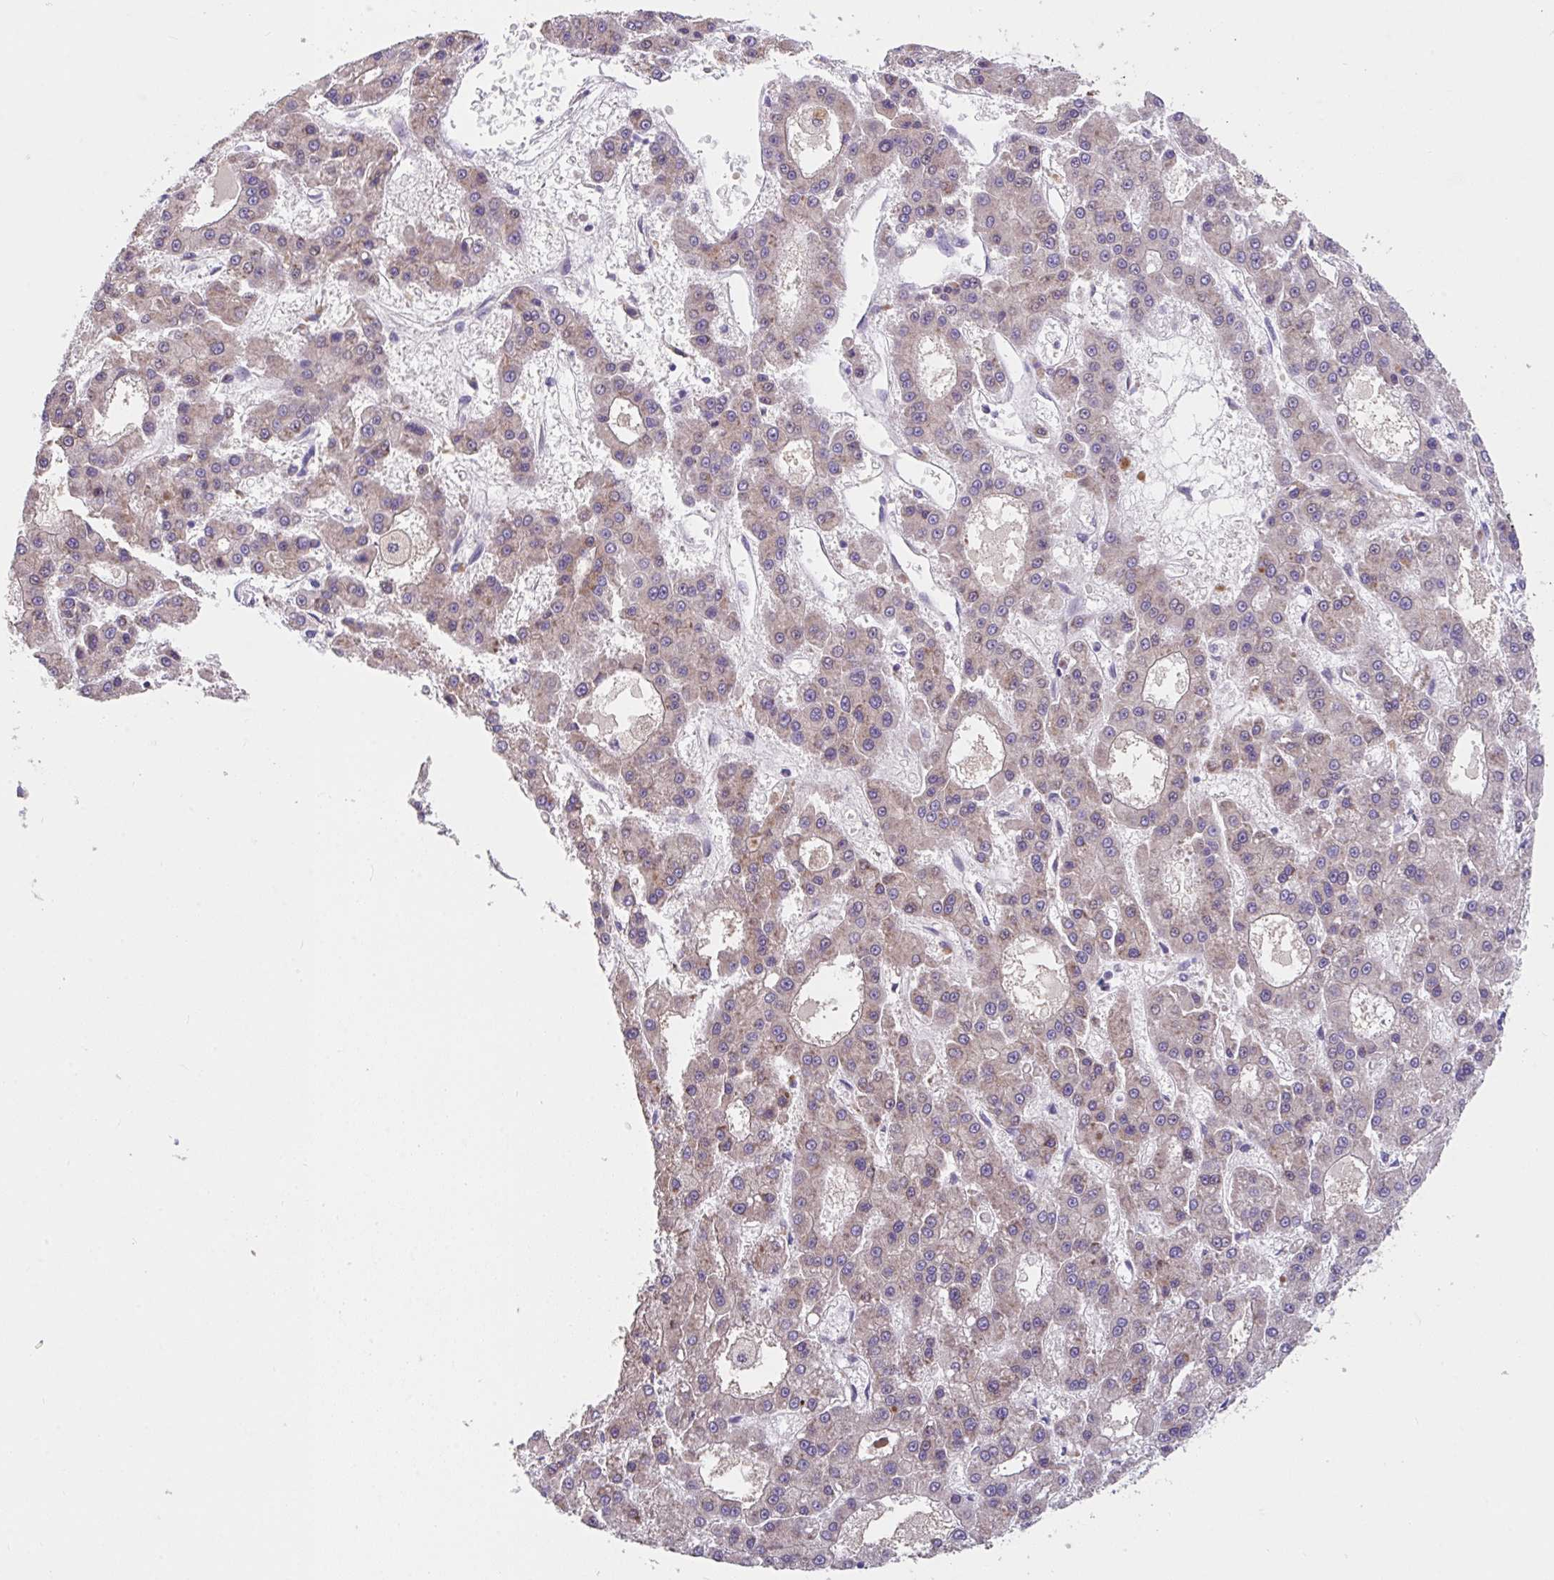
{"staining": {"intensity": "weak", "quantity": ">75%", "location": "cytoplasmic/membranous"}, "tissue": "liver cancer", "cell_type": "Tumor cells", "image_type": "cancer", "snomed": [{"axis": "morphology", "description": "Carcinoma, Hepatocellular, NOS"}, {"axis": "topography", "description": "Liver"}], "caption": "IHC of liver cancer (hepatocellular carcinoma) demonstrates low levels of weak cytoplasmic/membranous staining in approximately >75% of tumor cells.", "gene": "SUSD4", "patient": {"sex": "male", "age": 70}}